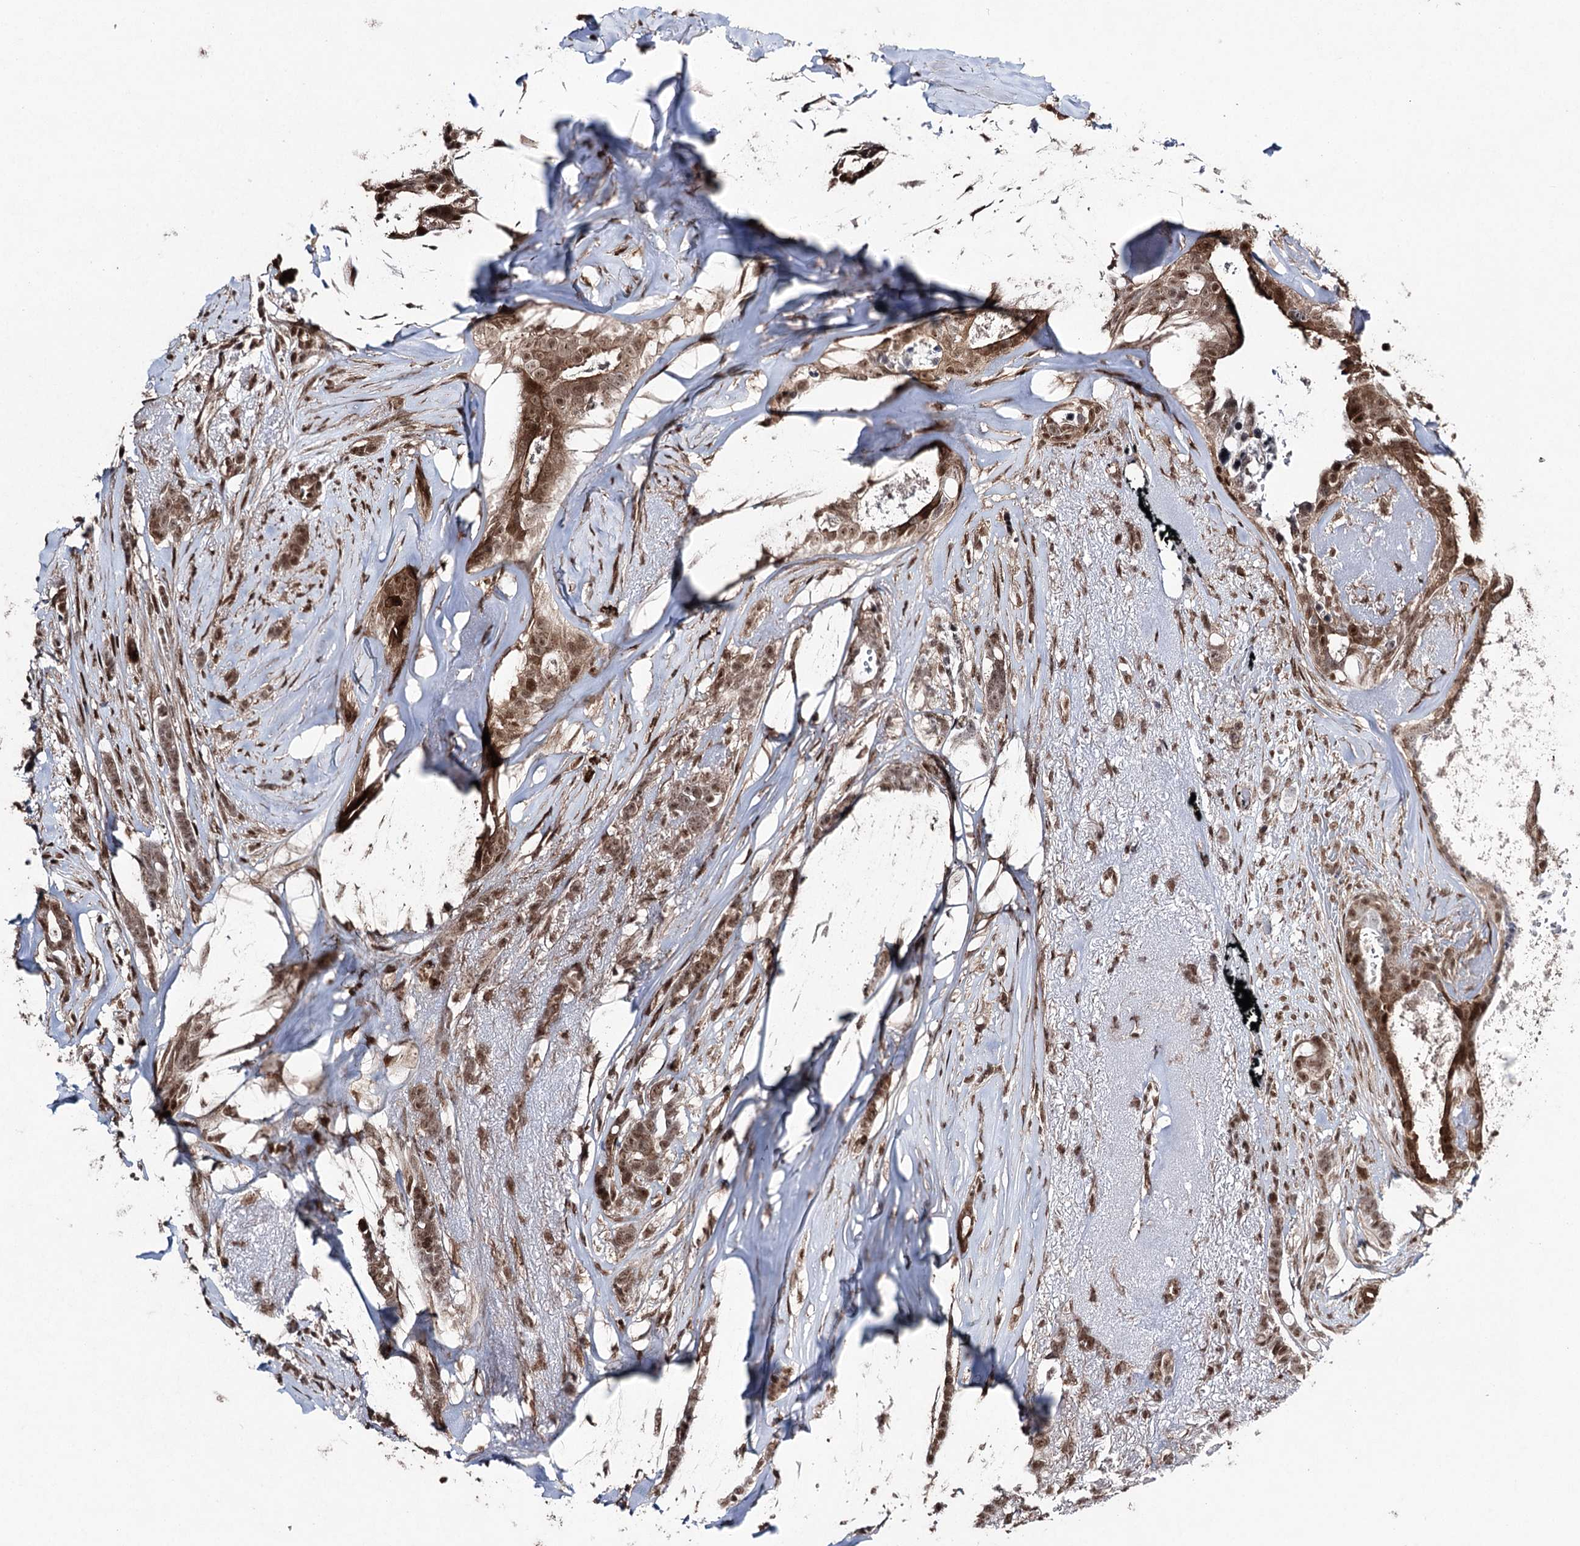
{"staining": {"intensity": "moderate", "quantity": ">75%", "location": "cytoplasmic/membranous,nuclear"}, "tissue": "breast cancer", "cell_type": "Tumor cells", "image_type": "cancer", "snomed": [{"axis": "morphology", "description": "Lobular carcinoma"}, {"axis": "topography", "description": "Breast"}], "caption": "DAB immunohistochemical staining of human breast lobular carcinoma reveals moderate cytoplasmic/membranous and nuclear protein expression in approximately >75% of tumor cells.", "gene": "PDCD4", "patient": {"sex": "female", "age": 51}}